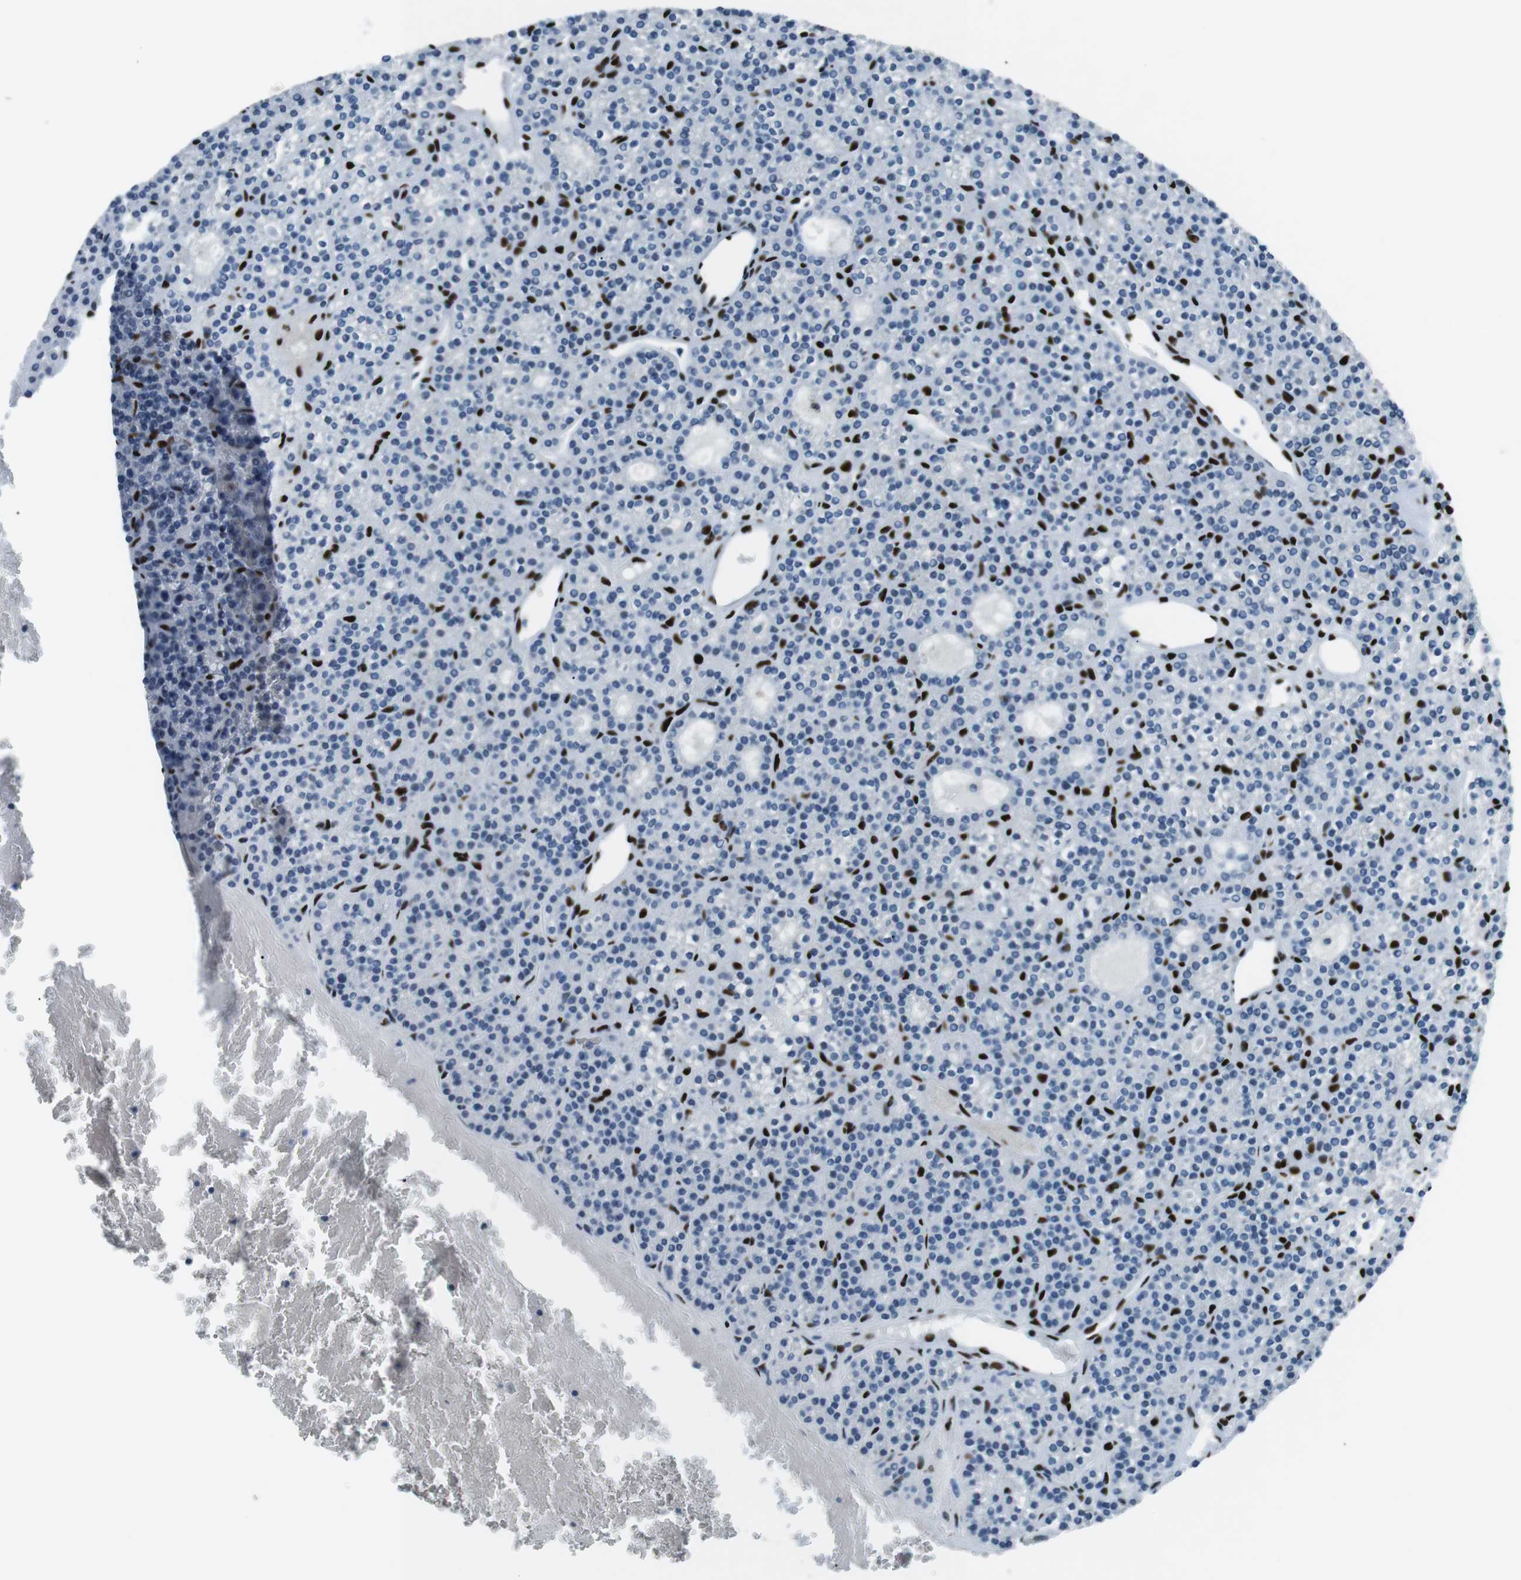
{"staining": {"intensity": "negative", "quantity": "none", "location": "none"}, "tissue": "parathyroid gland", "cell_type": "Glandular cells", "image_type": "normal", "snomed": [{"axis": "morphology", "description": "Normal tissue, NOS"}, {"axis": "morphology", "description": "Adenoma, NOS"}, {"axis": "topography", "description": "Parathyroid gland"}], "caption": "This micrograph is of benign parathyroid gland stained with immunohistochemistry (IHC) to label a protein in brown with the nuclei are counter-stained blue. There is no staining in glandular cells. The staining is performed using DAB (3,3'-diaminobenzidine) brown chromogen with nuclei counter-stained in using hematoxylin.", "gene": "PML", "patient": {"sex": "female", "age": 64}}